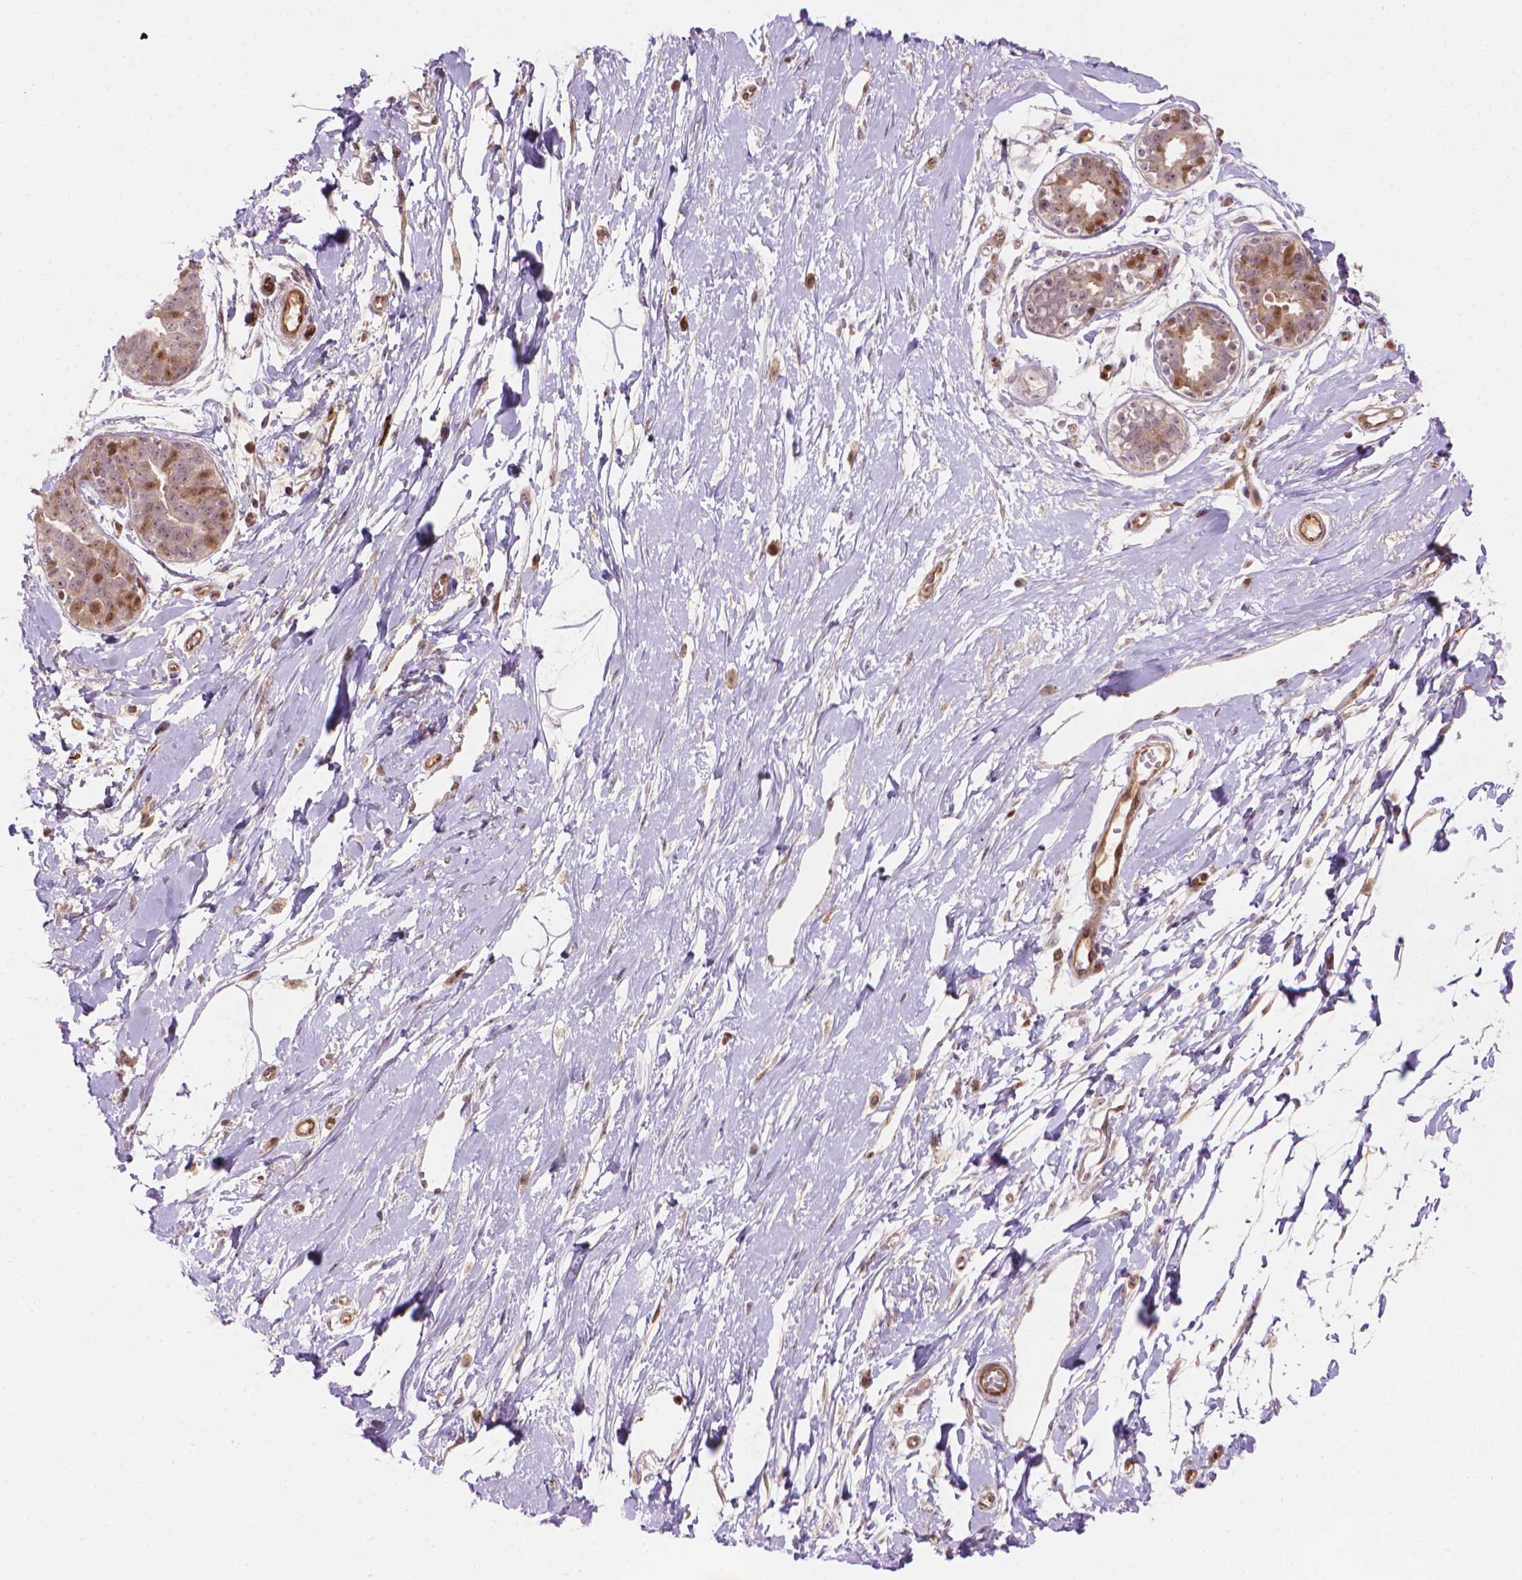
{"staining": {"intensity": "weak", "quantity": "<25%", "location": "cytoplasmic/membranous"}, "tissue": "breast", "cell_type": "Adipocytes", "image_type": "normal", "snomed": [{"axis": "morphology", "description": "Normal tissue, NOS"}, {"axis": "topography", "description": "Breast"}], "caption": "DAB (3,3'-diaminobenzidine) immunohistochemical staining of unremarkable breast demonstrates no significant expression in adipocytes. (DAB (3,3'-diaminobenzidine) immunohistochemistry (IHC), high magnification).", "gene": "SMC2", "patient": {"sex": "female", "age": 49}}